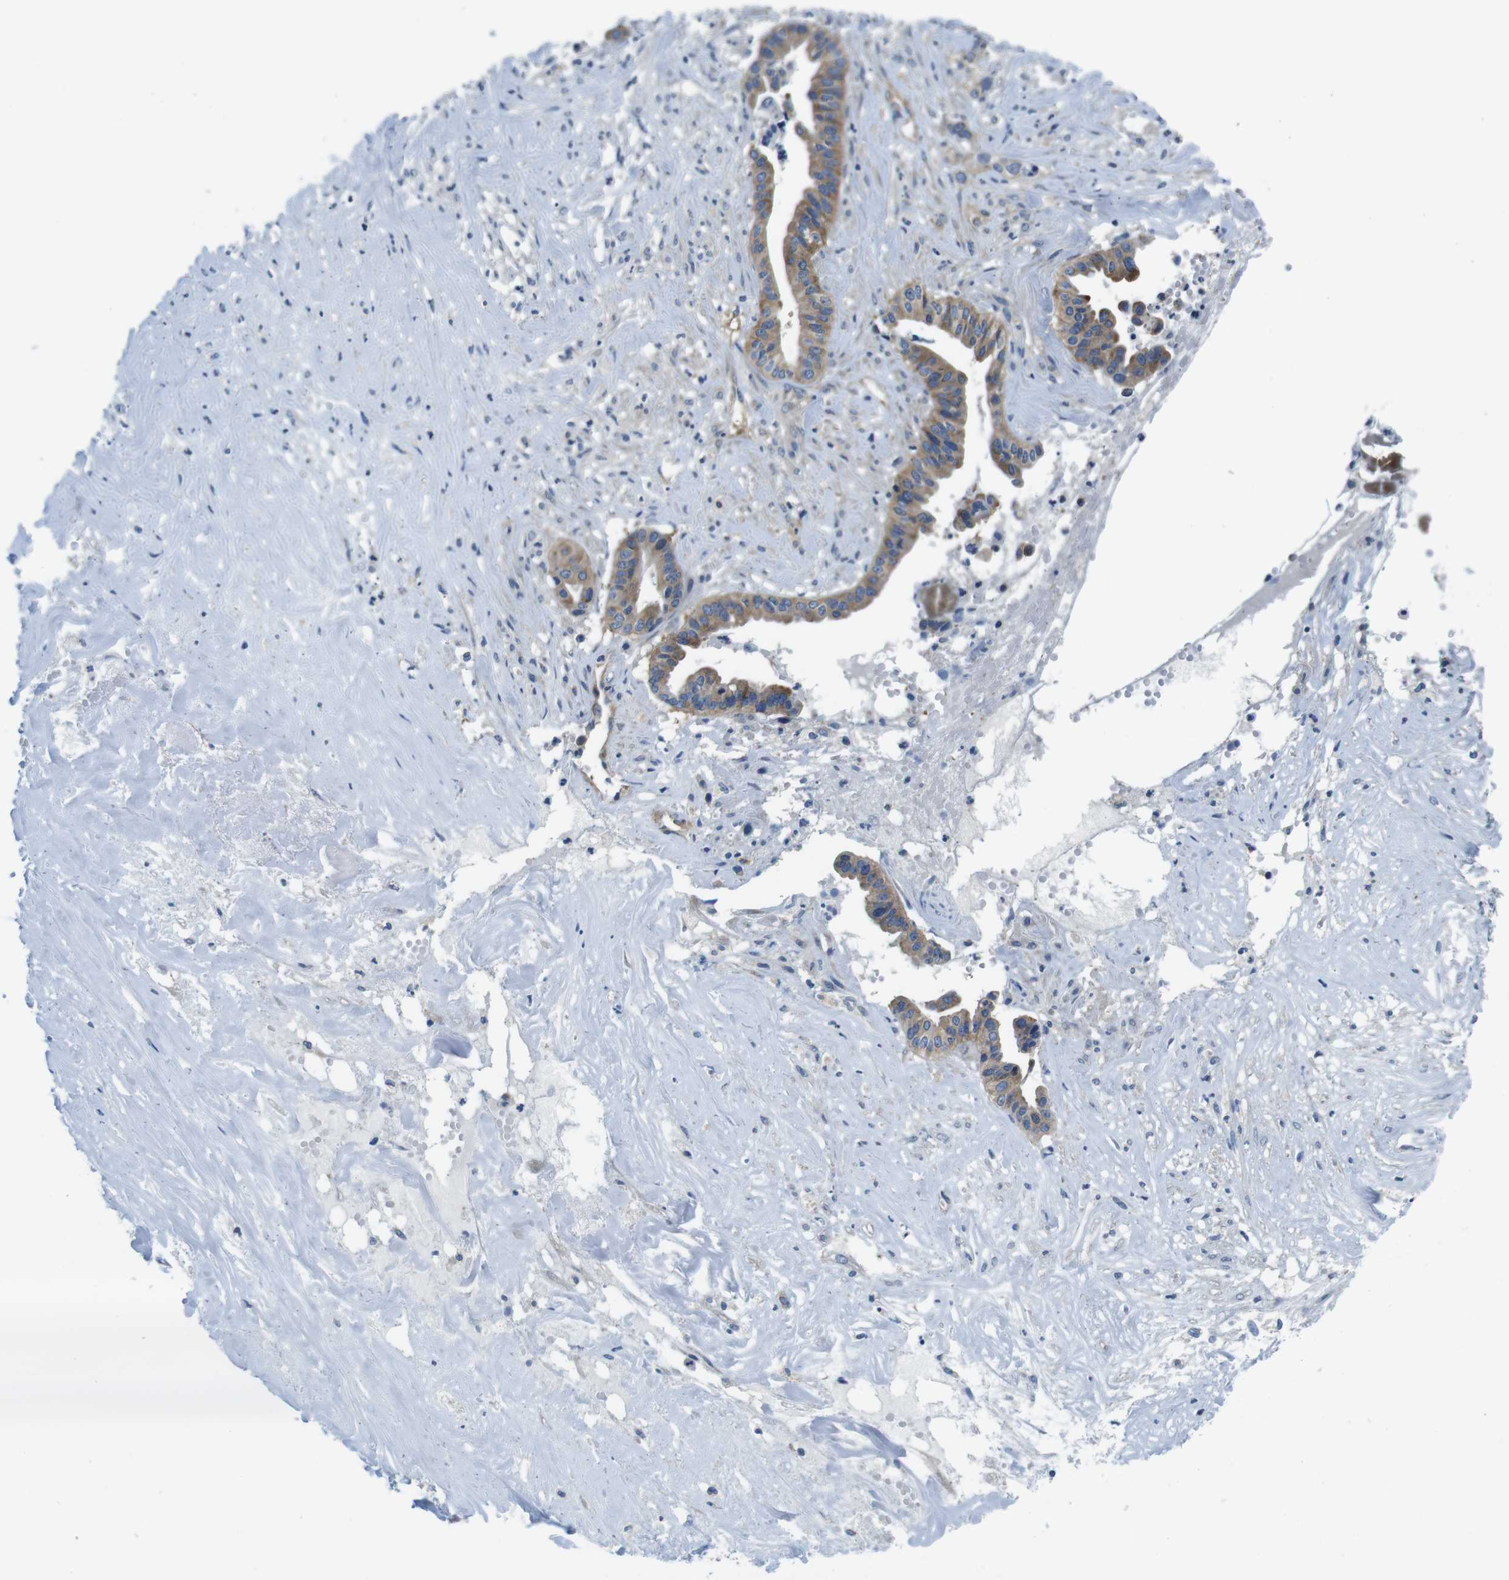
{"staining": {"intensity": "moderate", "quantity": ">75%", "location": "cytoplasmic/membranous"}, "tissue": "liver cancer", "cell_type": "Tumor cells", "image_type": "cancer", "snomed": [{"axis": "morphology", "description": "Cholangiocarcinoma"}, {"axis": "topography", "description": "Liver"}], "caption": "Immunohistochemistry staining of liver cancer (cholangiocarcinoma), which reveals medium levels of moderate cytoplasmic/membranous expression in approximately >75% of tumor cells indicating moderate cytoplasmic/membranous protein positivity. The staining was performed using DAB (3,3'-diaminobenzidine) (brown) for protein detection and nuclei were counterstained in hematoxylin (blue).", "gene": "EIF2B5", "patient": {"sex": "female", "age": 61}}